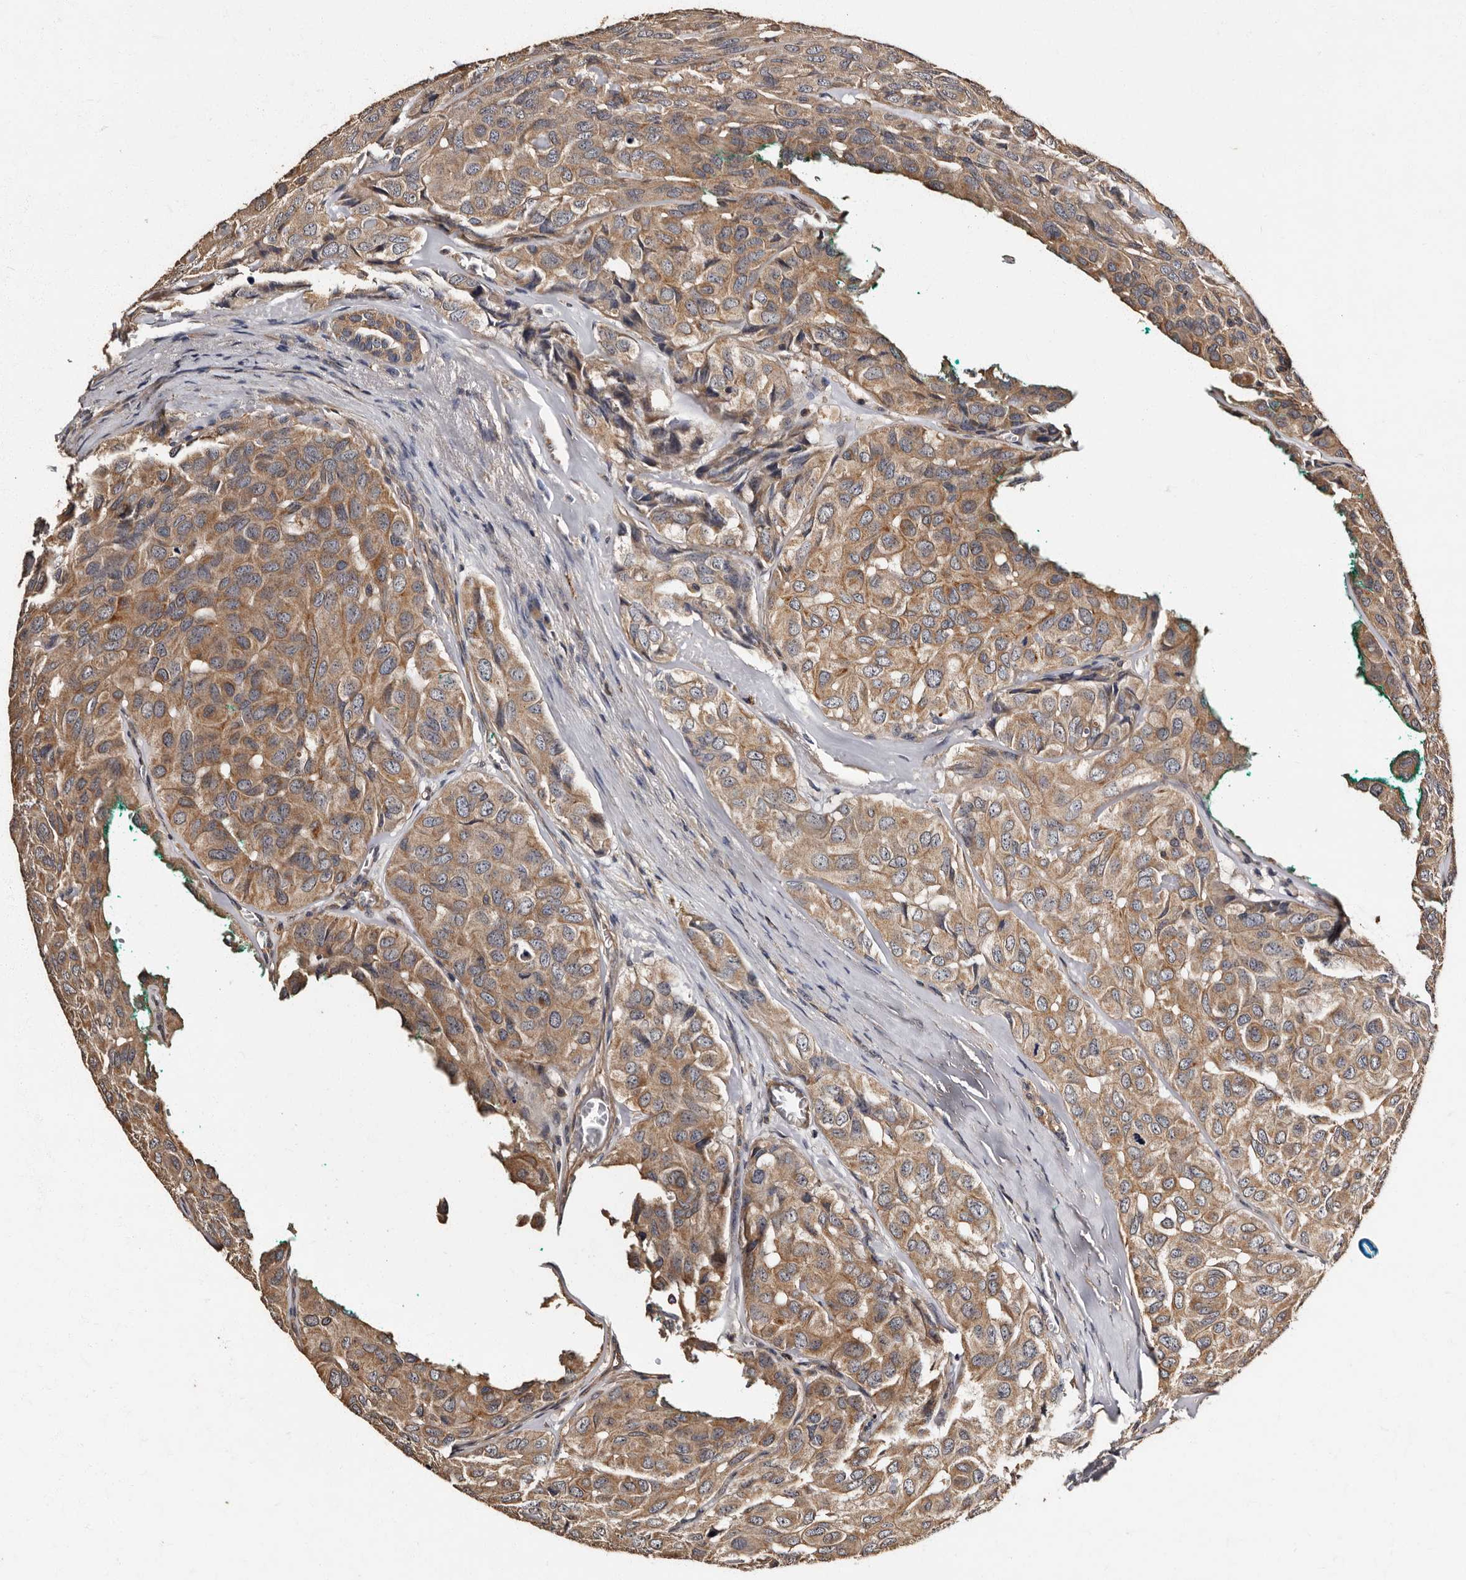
{"staining": {"intensity": "moderate", "quantity": ">75%", "location": "cytoplasmic/membranous"}, "tissue": "head and neck cancer", "cell_type": "Tumor cells", "image_type": "cancer", "snomed": [{"axis": "morphology", "description": "Adenocarcinoma, NOS"}, {"axis": "topography", "description": "Salivary gland, NOS"}, {"axis": "topography", "description": "Head-Neck"}], "caption": "High-power microscopy captured an IHC histopathology image of adenocarcinoma (head and neck), revealing moderate cytoplasmic/membranous staining in approximately >75% of tumor cells.", "gene": "ADCK5", "patient": {"sex": "female", "age": 76}}